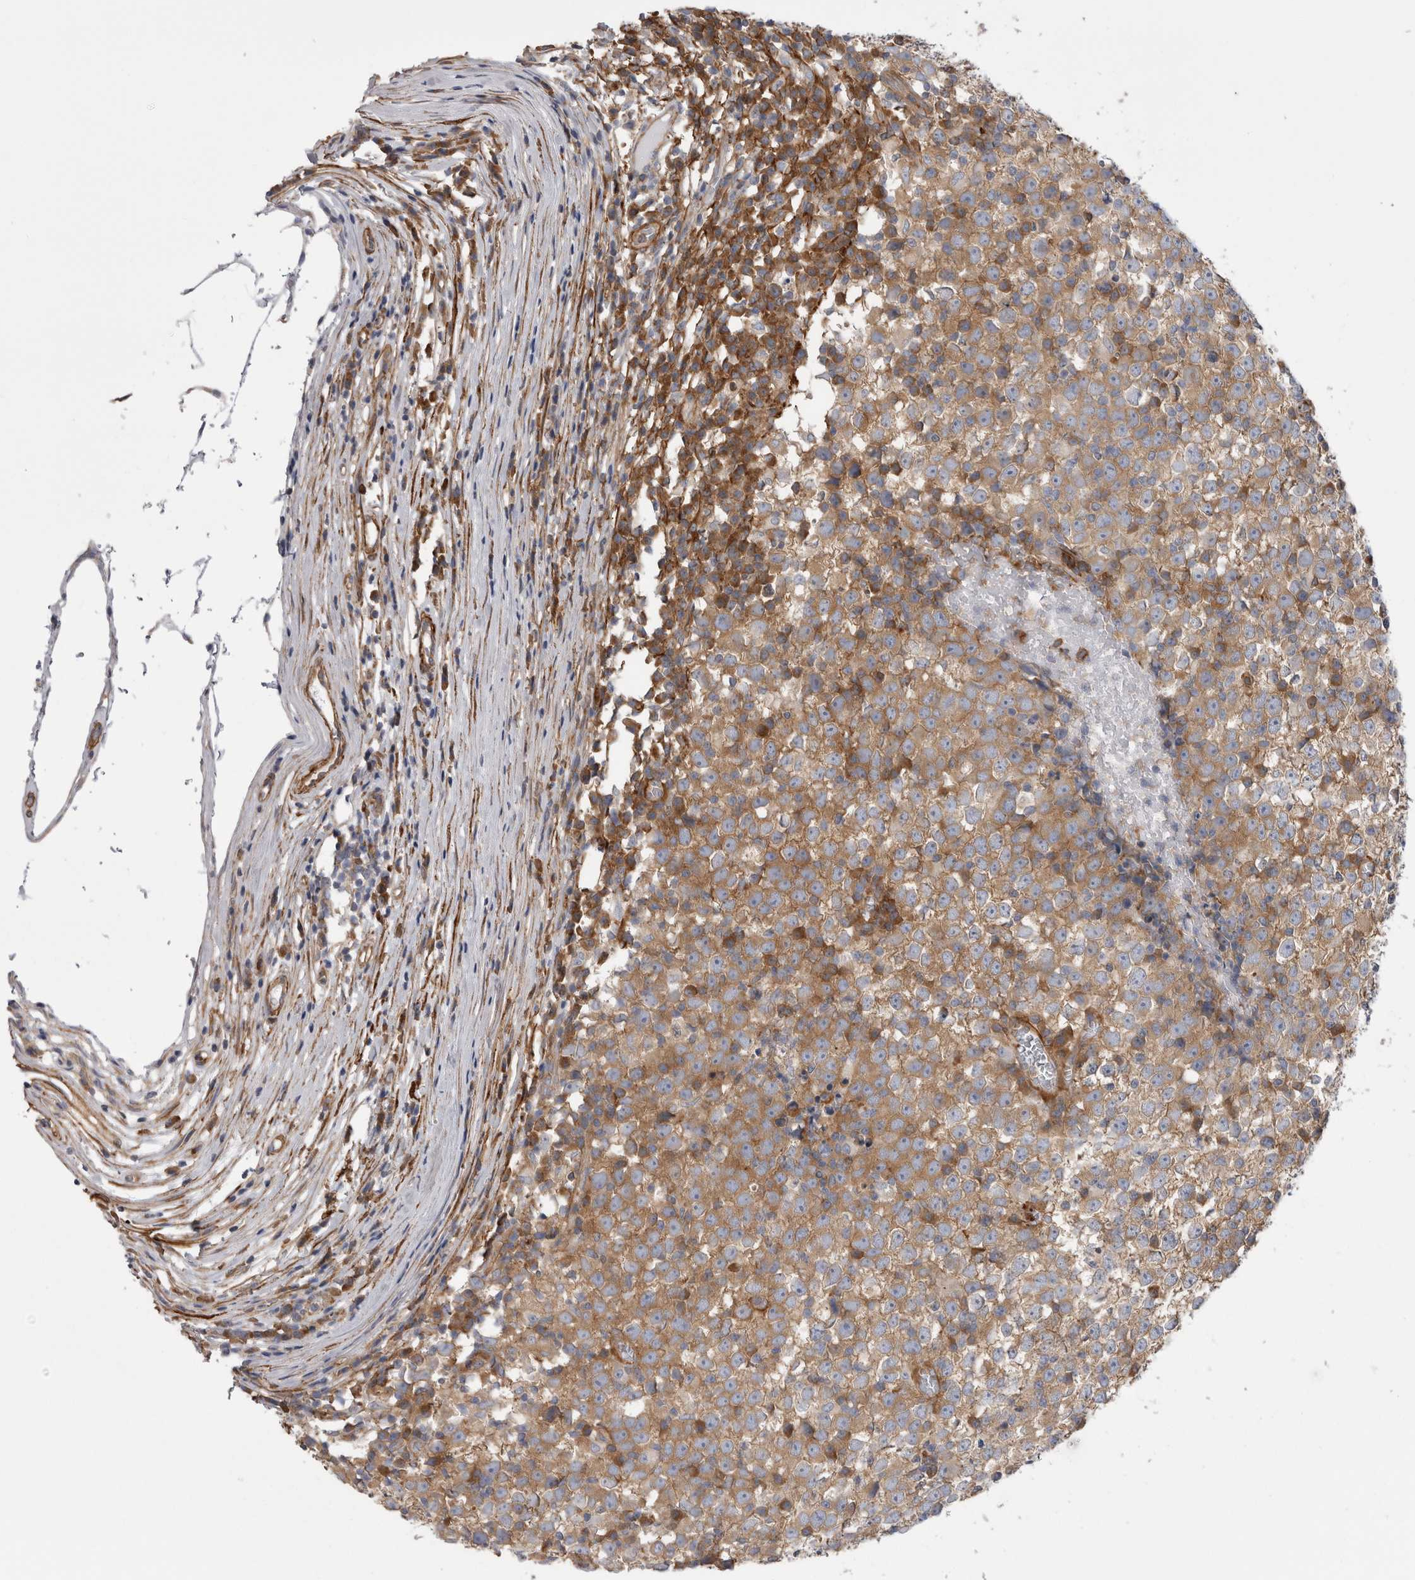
{"staining": {"intensity": "weak", "quantity": ">75%", "location": "cytoplasmic/membranous"}, "tissue": "testis cancer", "cell_type": "Tumor cells", "image_type": "cancer", "snomed": [{"axis": "morphology", "description": "Seminoma, NOS"}, {"axis": "topography", "description": "Testis"}], "caption": "Human testis cancer stained with a brown dye shows weak cytoplasmic/membranous positive staining in about >75% of tumor cells.", "gene": "EPRS1", "patient": {"sex": "male", "age": 65}}